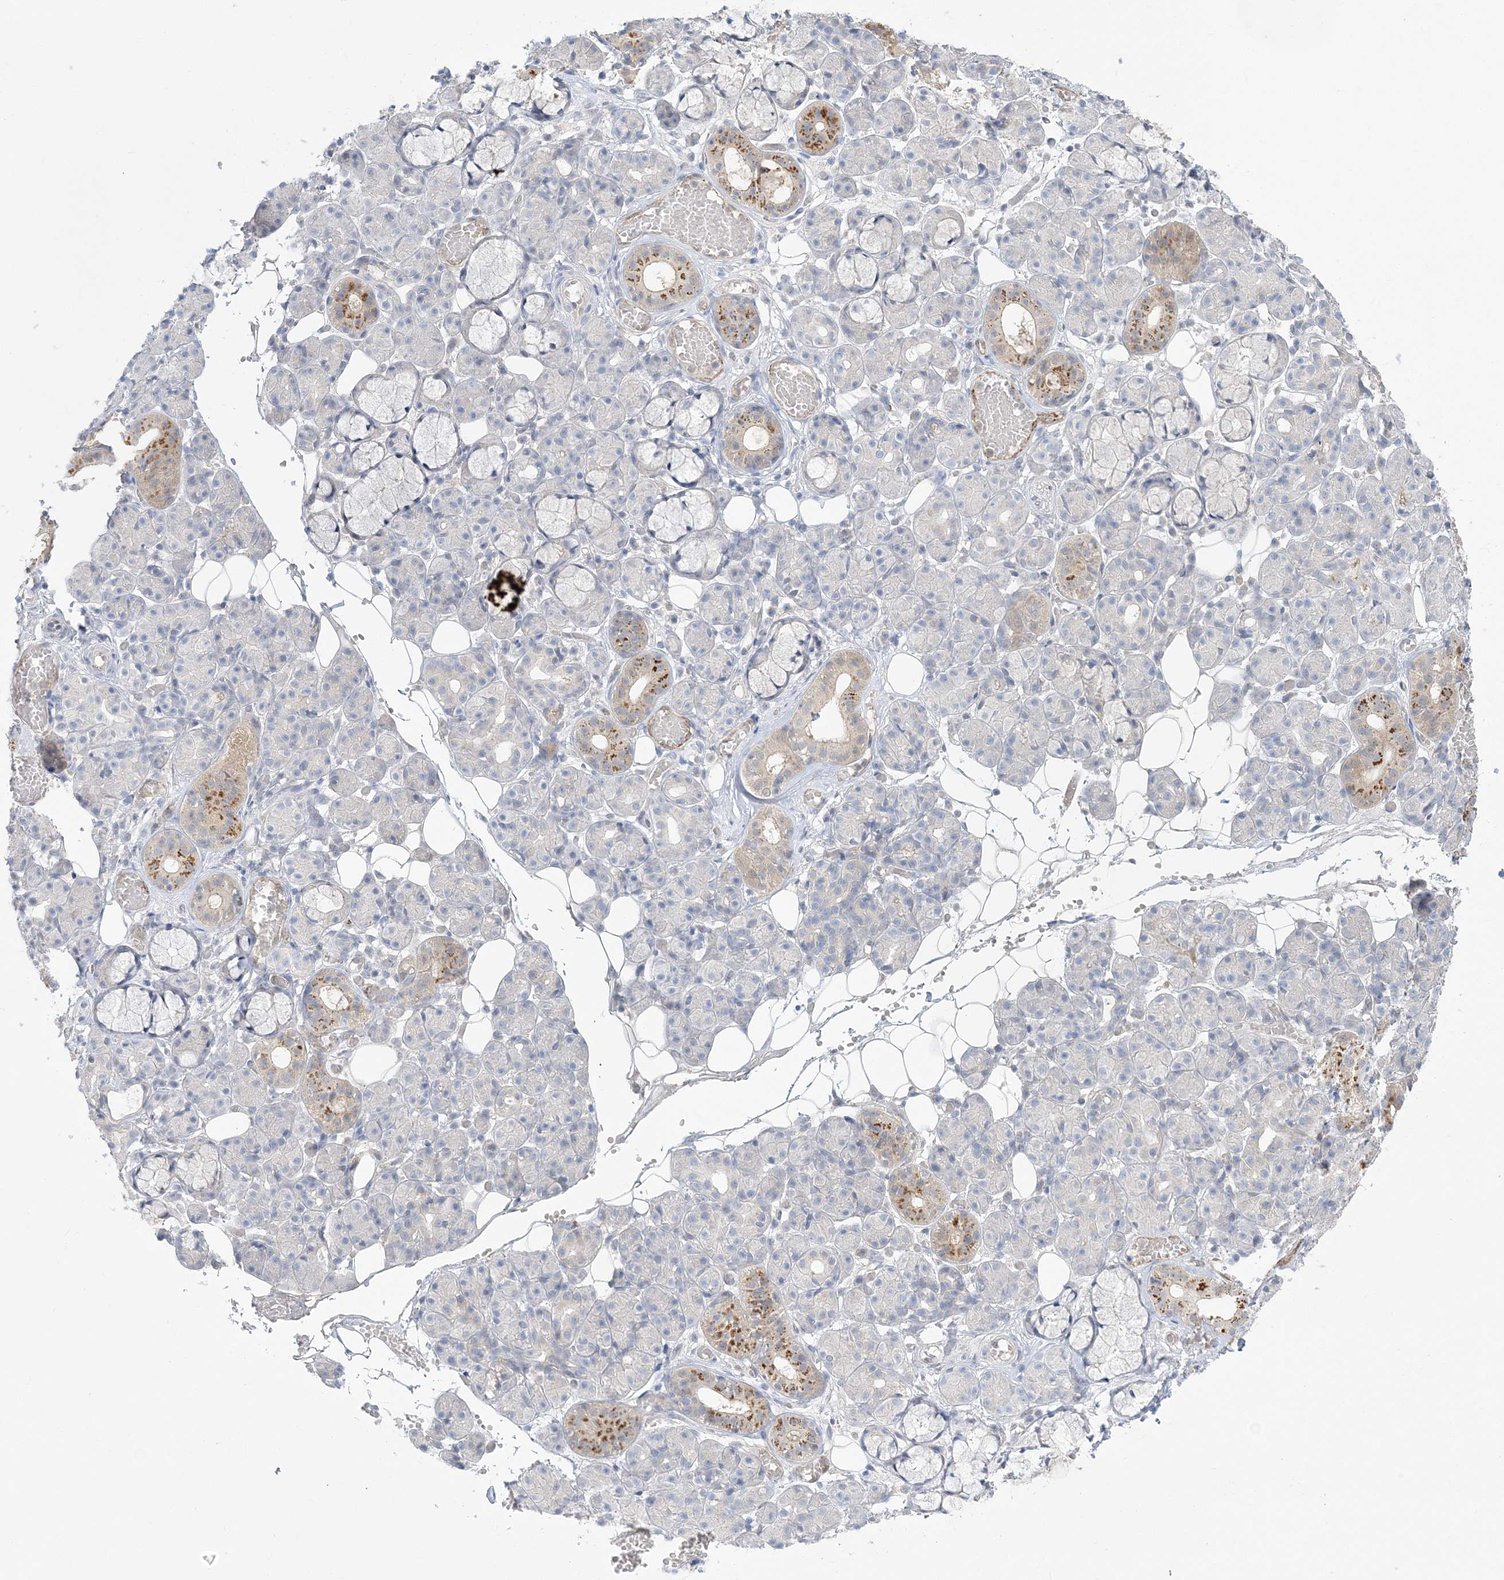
{"staining": {"intensity": "moderate", "quantity": "<25%", "location": "cytoplasmic/membranous"}, "tissue": "salivary gland", "cell_type": "Glandular cells", "image_type": "normal", "snomed": [{"axis": "morphology", "description": "Normal tissue, NOS"}, {"axis": "topography", "description": "Salivary gland"}], "caption": "IHC (DAB (3,3'-diaminobenzidine)) staining of normal salivary gland displays moderate cytoplasmic/membranous protein expression in about <25% of glandular cells.", "gene": "INPP1", "patient": {"sex": "male", "age": 63}}